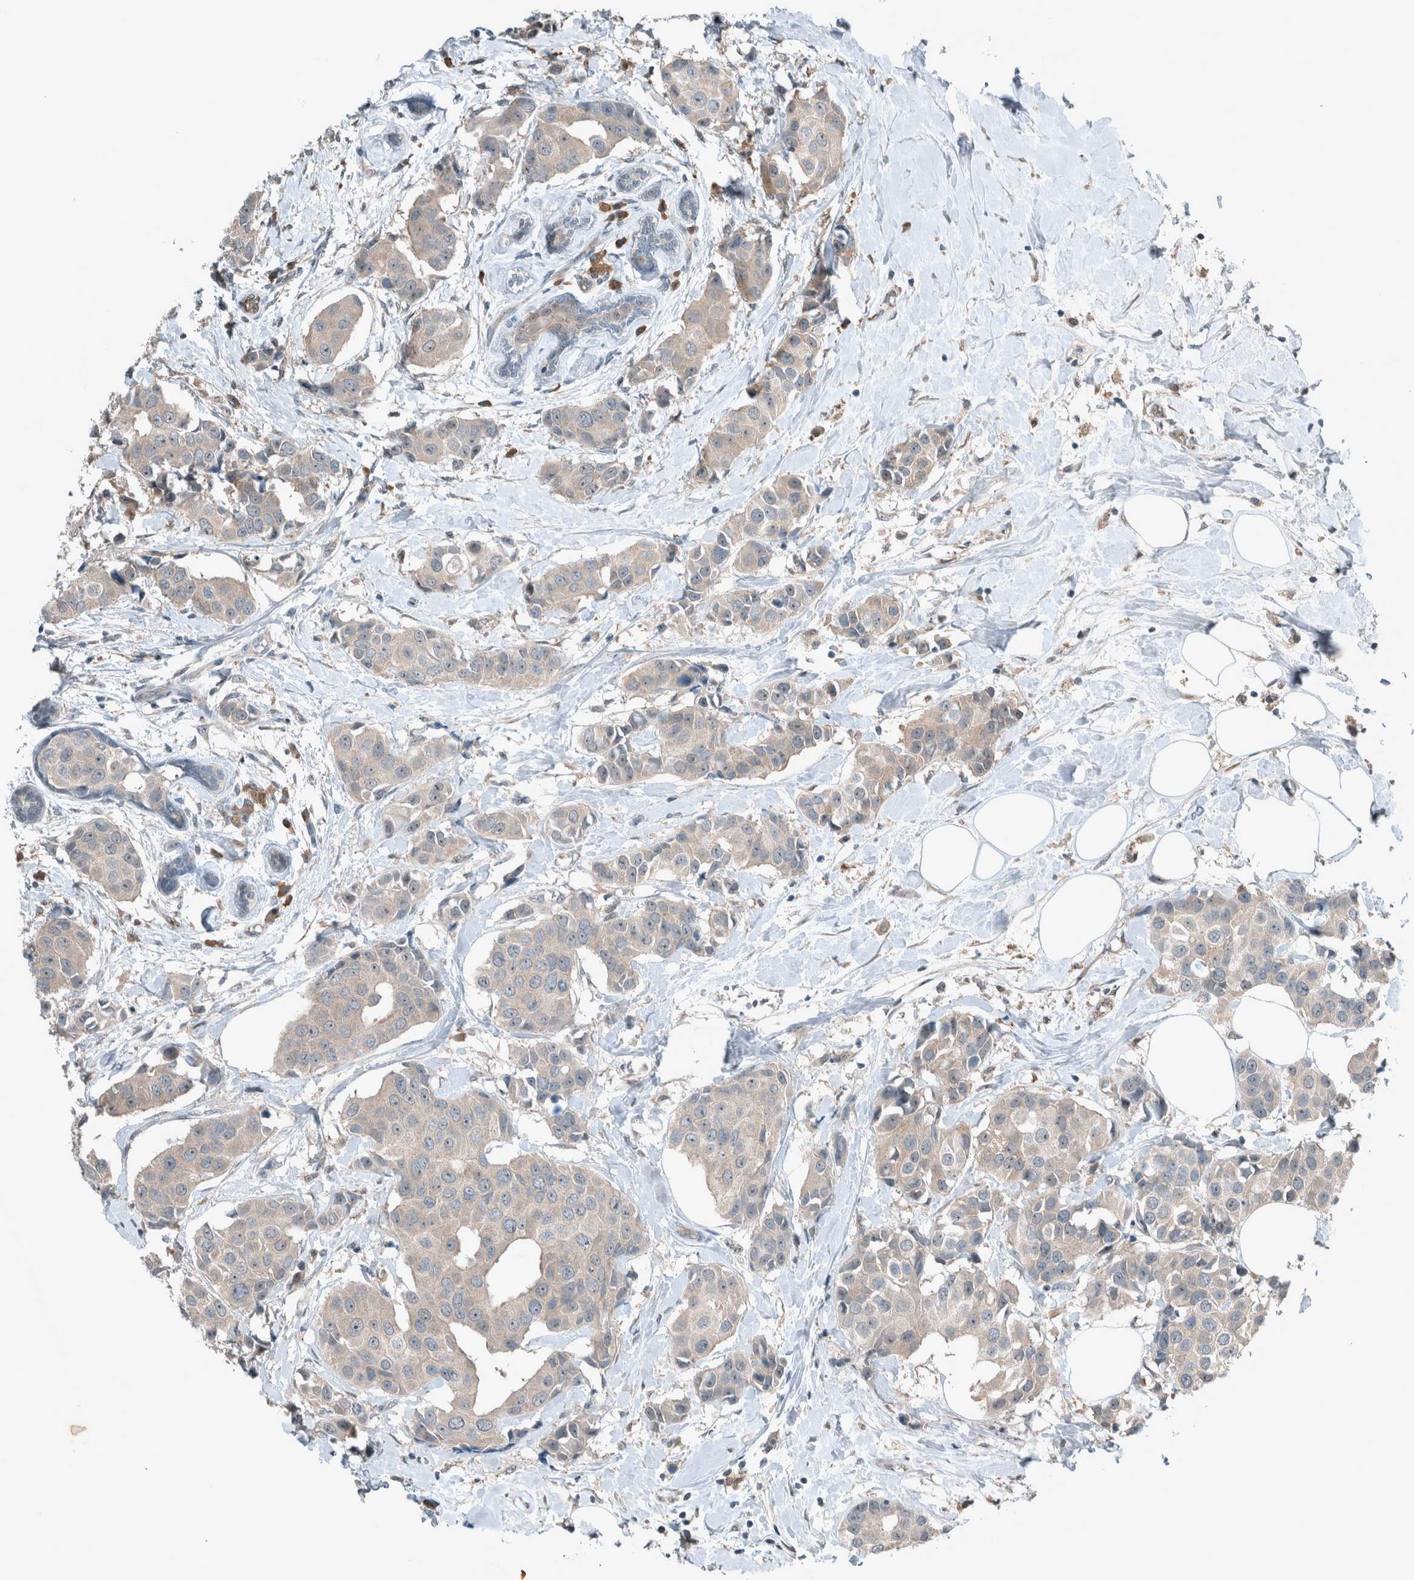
{"staining": {"intensity": "negative", "quantity": "none", "location": "none"}, "tissue": "breast cancer", "cell_type": "Tumor cells", "image_type": "cancer", "snomed": [{"axis": "morphology", "description": "Normal tissue, NOS"}, {"axis": "morphology", "description": "Duct carcinoma"}, {"axis": "topography", "description": "Breast"}], "caption": "Human breast infiltrating ductal carcinoma stained for a protein using immunohistochemistry (IHC) reveals no staining in tumor cells.", "gene": "RALGDS", "patient": {"sex": "female", "age": 39}}